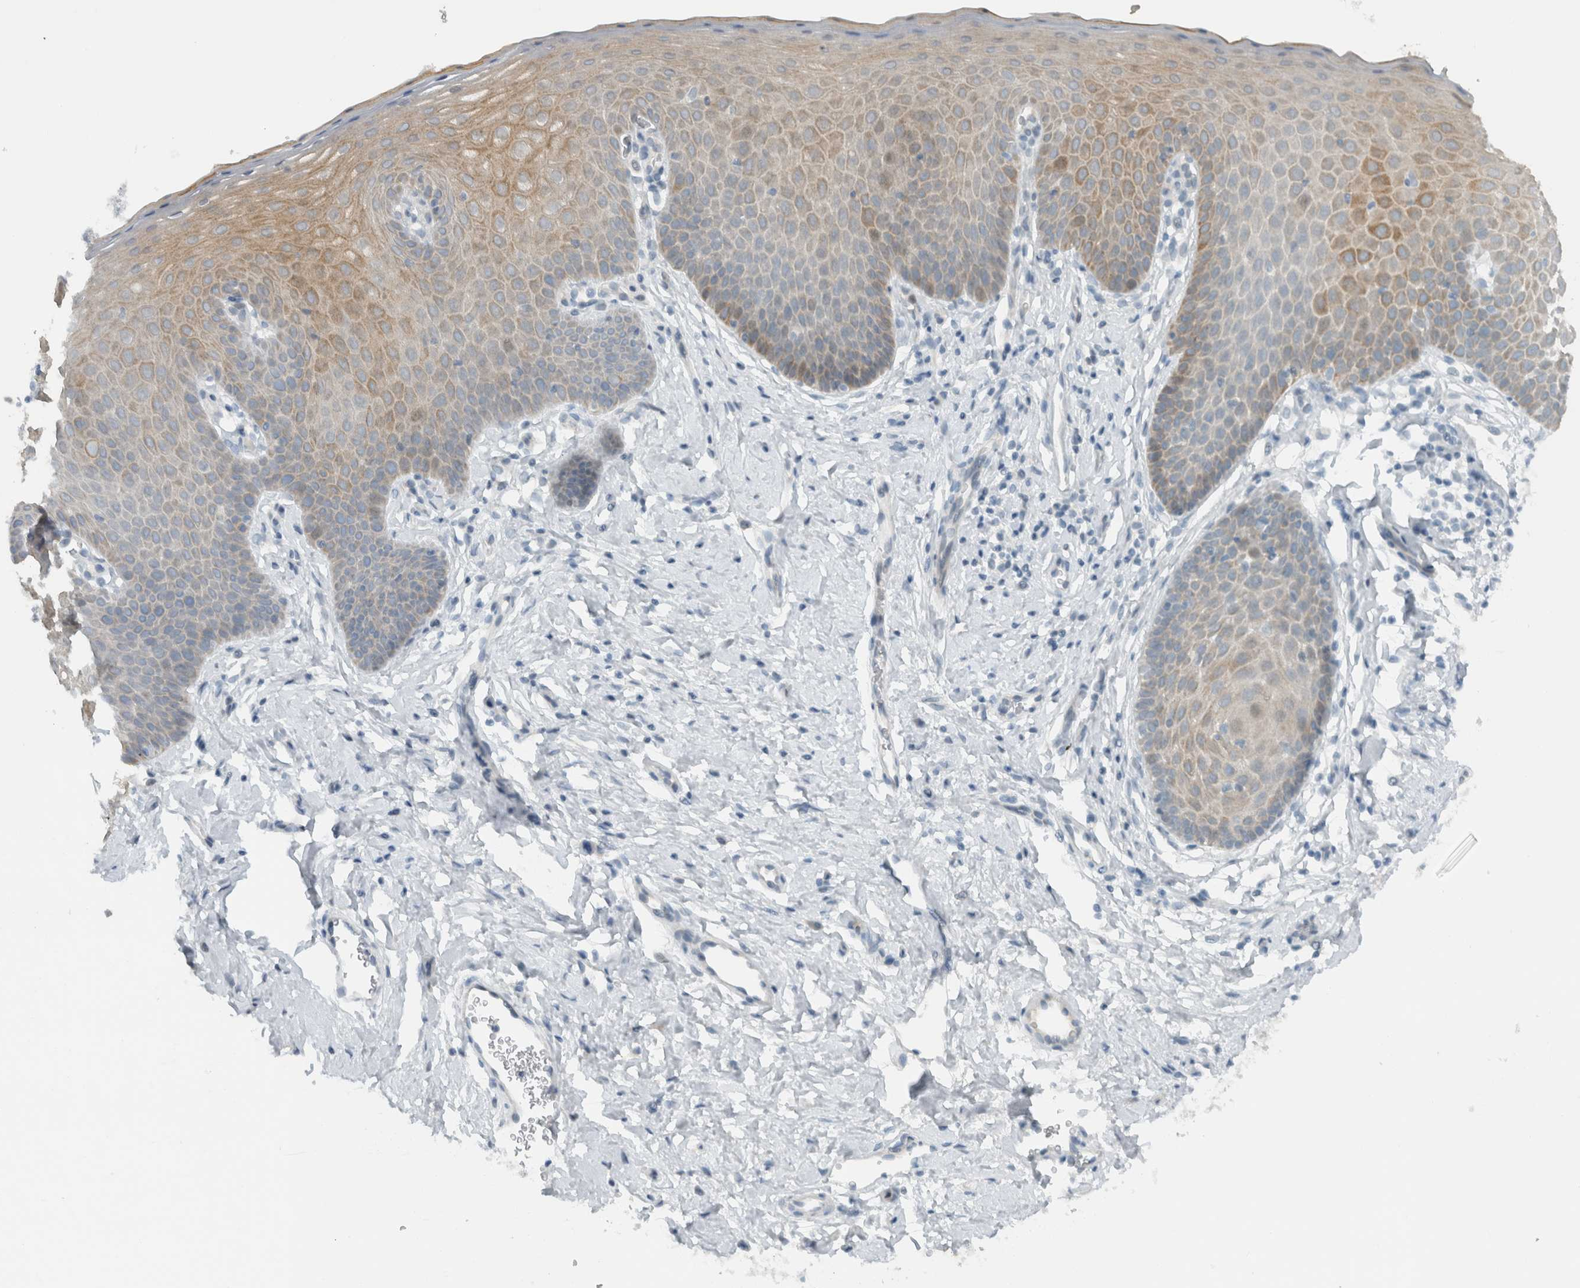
{"staining": {"intensity": "weak", "quantity": "<25%", "location": "cytoplasmic/membranous"}, "tissue": "cervix", "cell_type": "Glandular cells", "image_type": "normal", "snomed": [{"axis": "morphology", "description": "Normal tissue, NOS"}, {"axis": "topography", "description": "Cervix"}], "caption": "Immunohistochemistry (IHC) photomicrograph of unremarkable cervix: cervix stained with DAB displays no significant protein staining in glandular cells.", "gene": "ERCC6L2", "patient": {"sex": "female", "age": 36}}